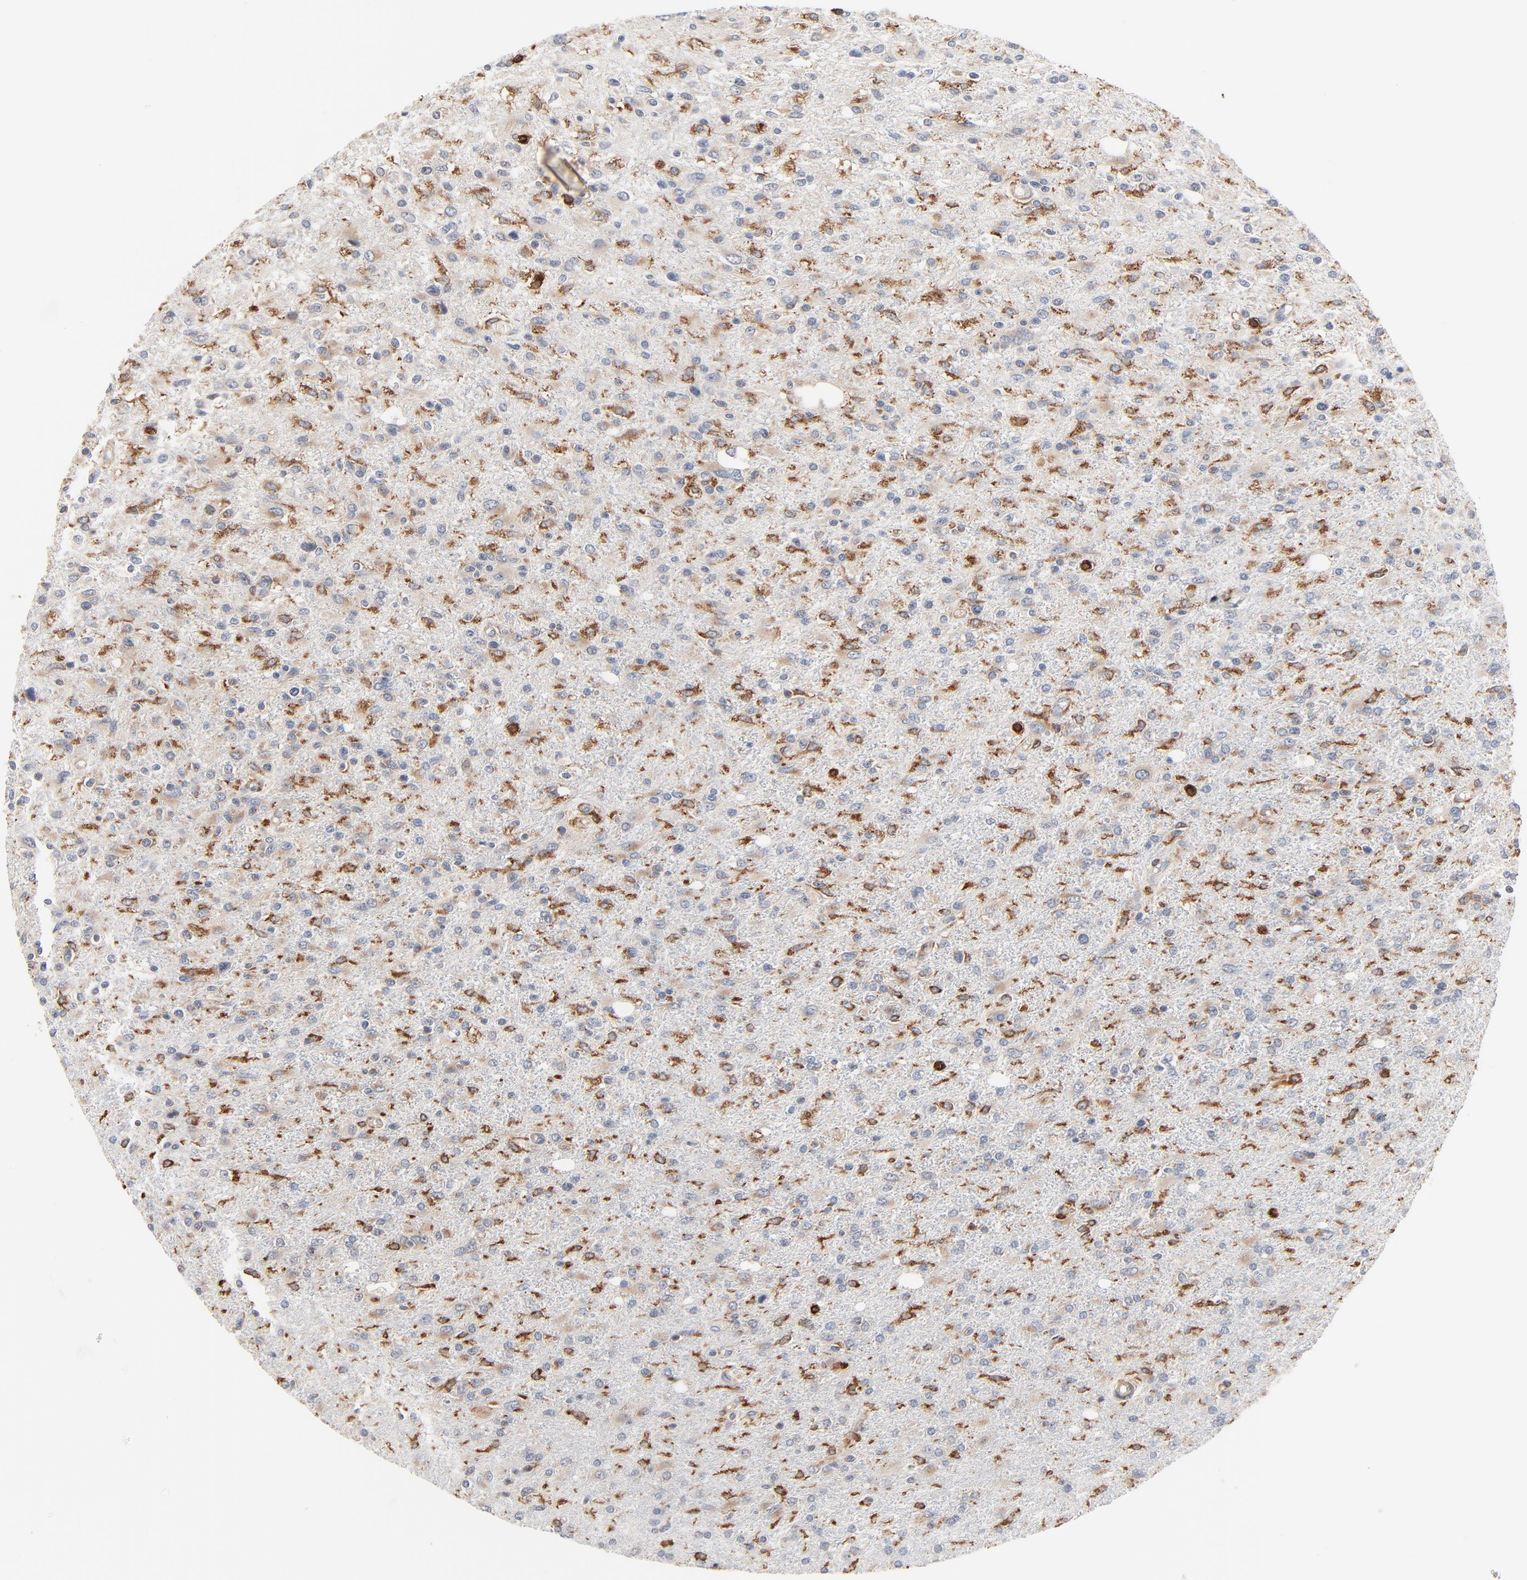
{"staining": {"intensity": "negative", "quantity": "none", "location": "none"}, "tissue": "glioma", "cell_type": "Tumor cells", "image_type": "cancer", "snomed": [{"axis": "morphology", "description": "Glioma, malignant, High grade"}, {"axis": "topography", "description": "Cerebral cortex"}], "caption": "The histopathology image shows no significant positivity in tumor cells of glioma.", "gene": "SH3KBP1", "patient": {"sex": "male", "age": 76}}